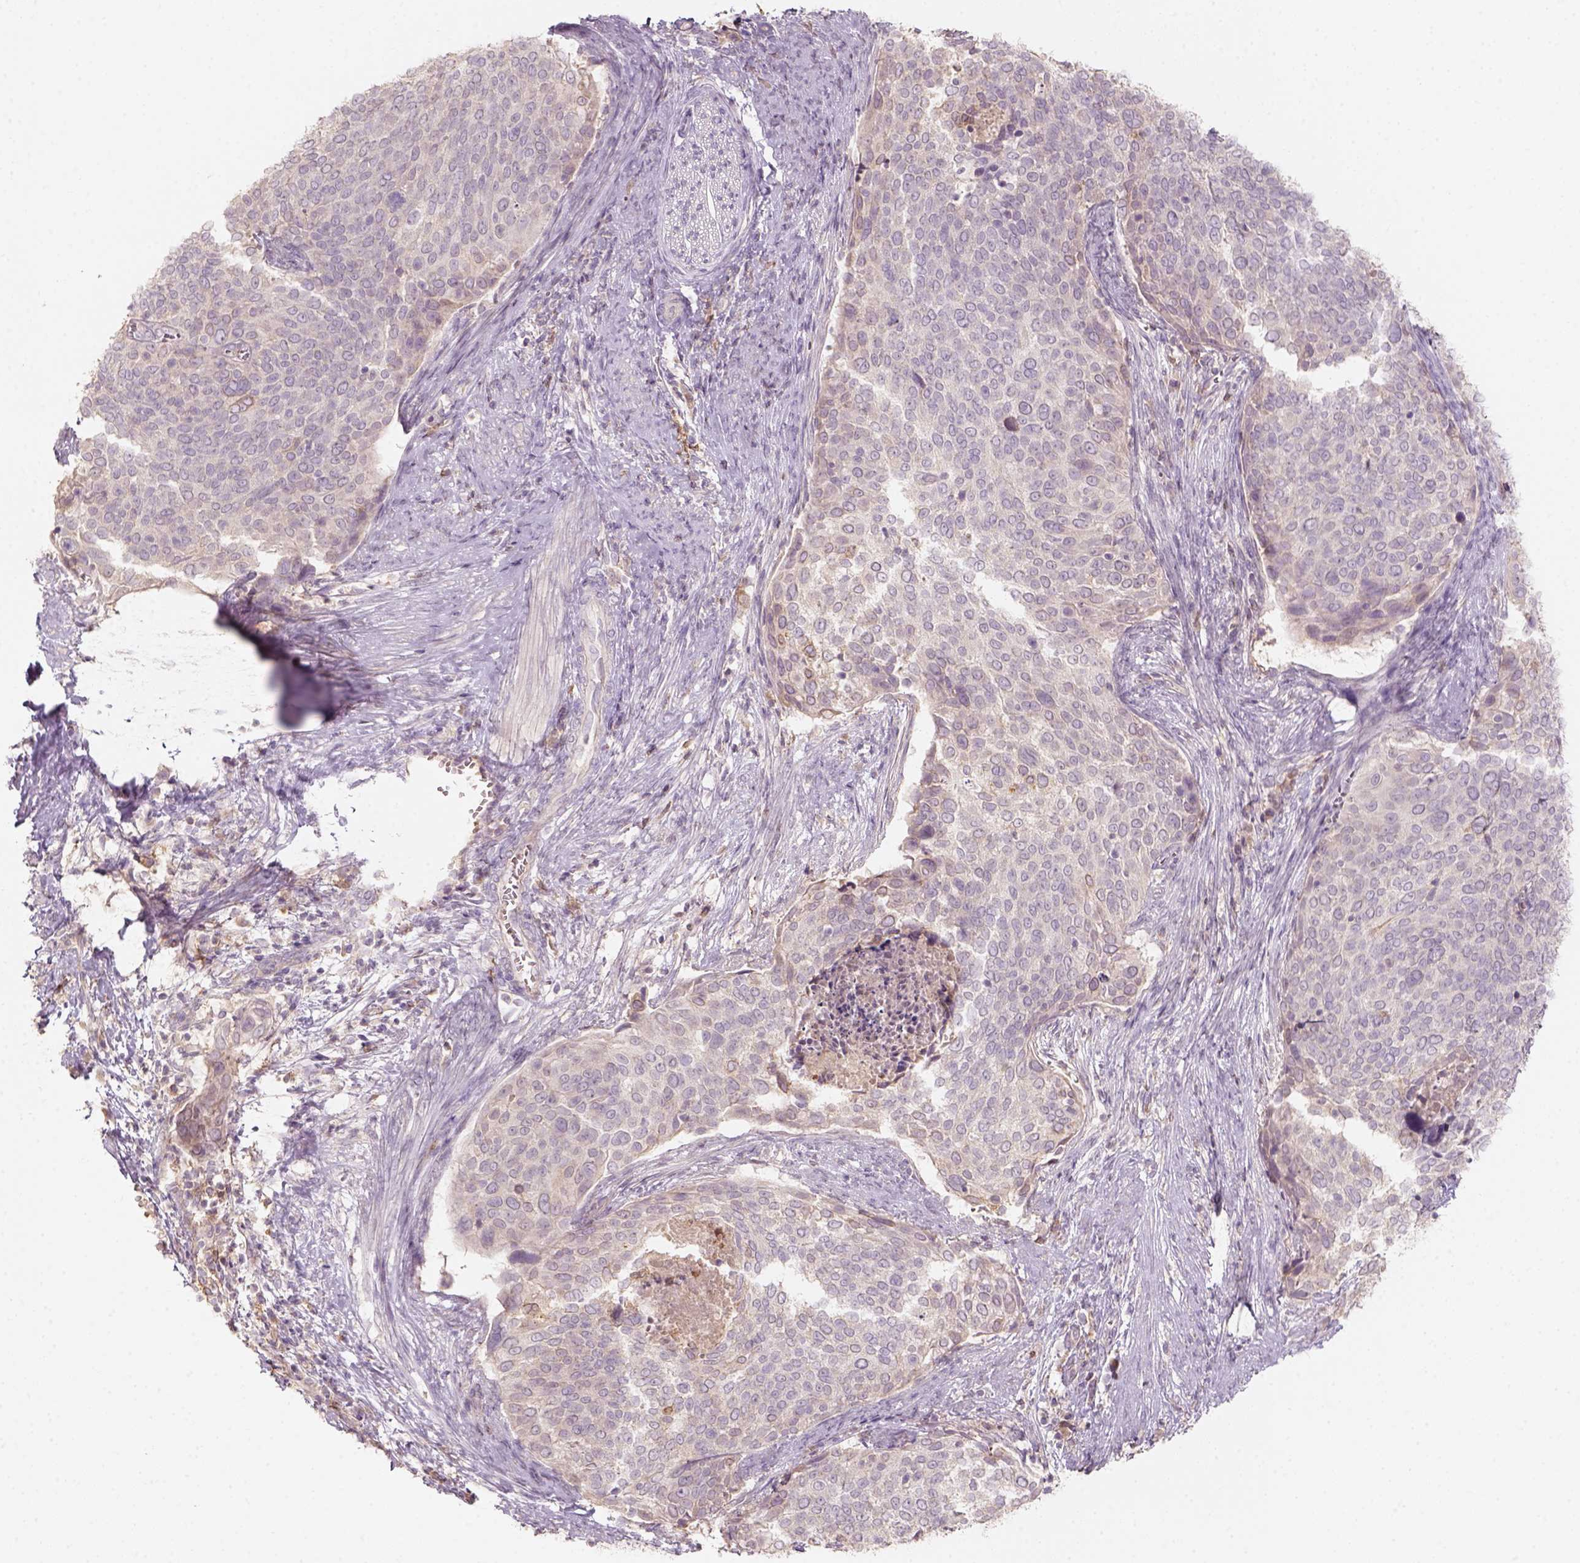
{"staining": {"intensity": "weak", "quantity": "<25%", "location": "cytoplasmic/membranous"}, "tissue": "cervical cancer", "cell_type": "Tumor cells", "image_type": "cancer", "snomed": [{"axis": "morphology", "description": "Squamous cell carcinoma, NOS"}, {"axis": "topography", "description": "Cervix"}], "caption": "This is an IHC image of human squamous cell carcinoma (cervical). There is no expression in tumor cells.", "gene": "AQP9", "patient": {"sex": "female", "age": 39}}